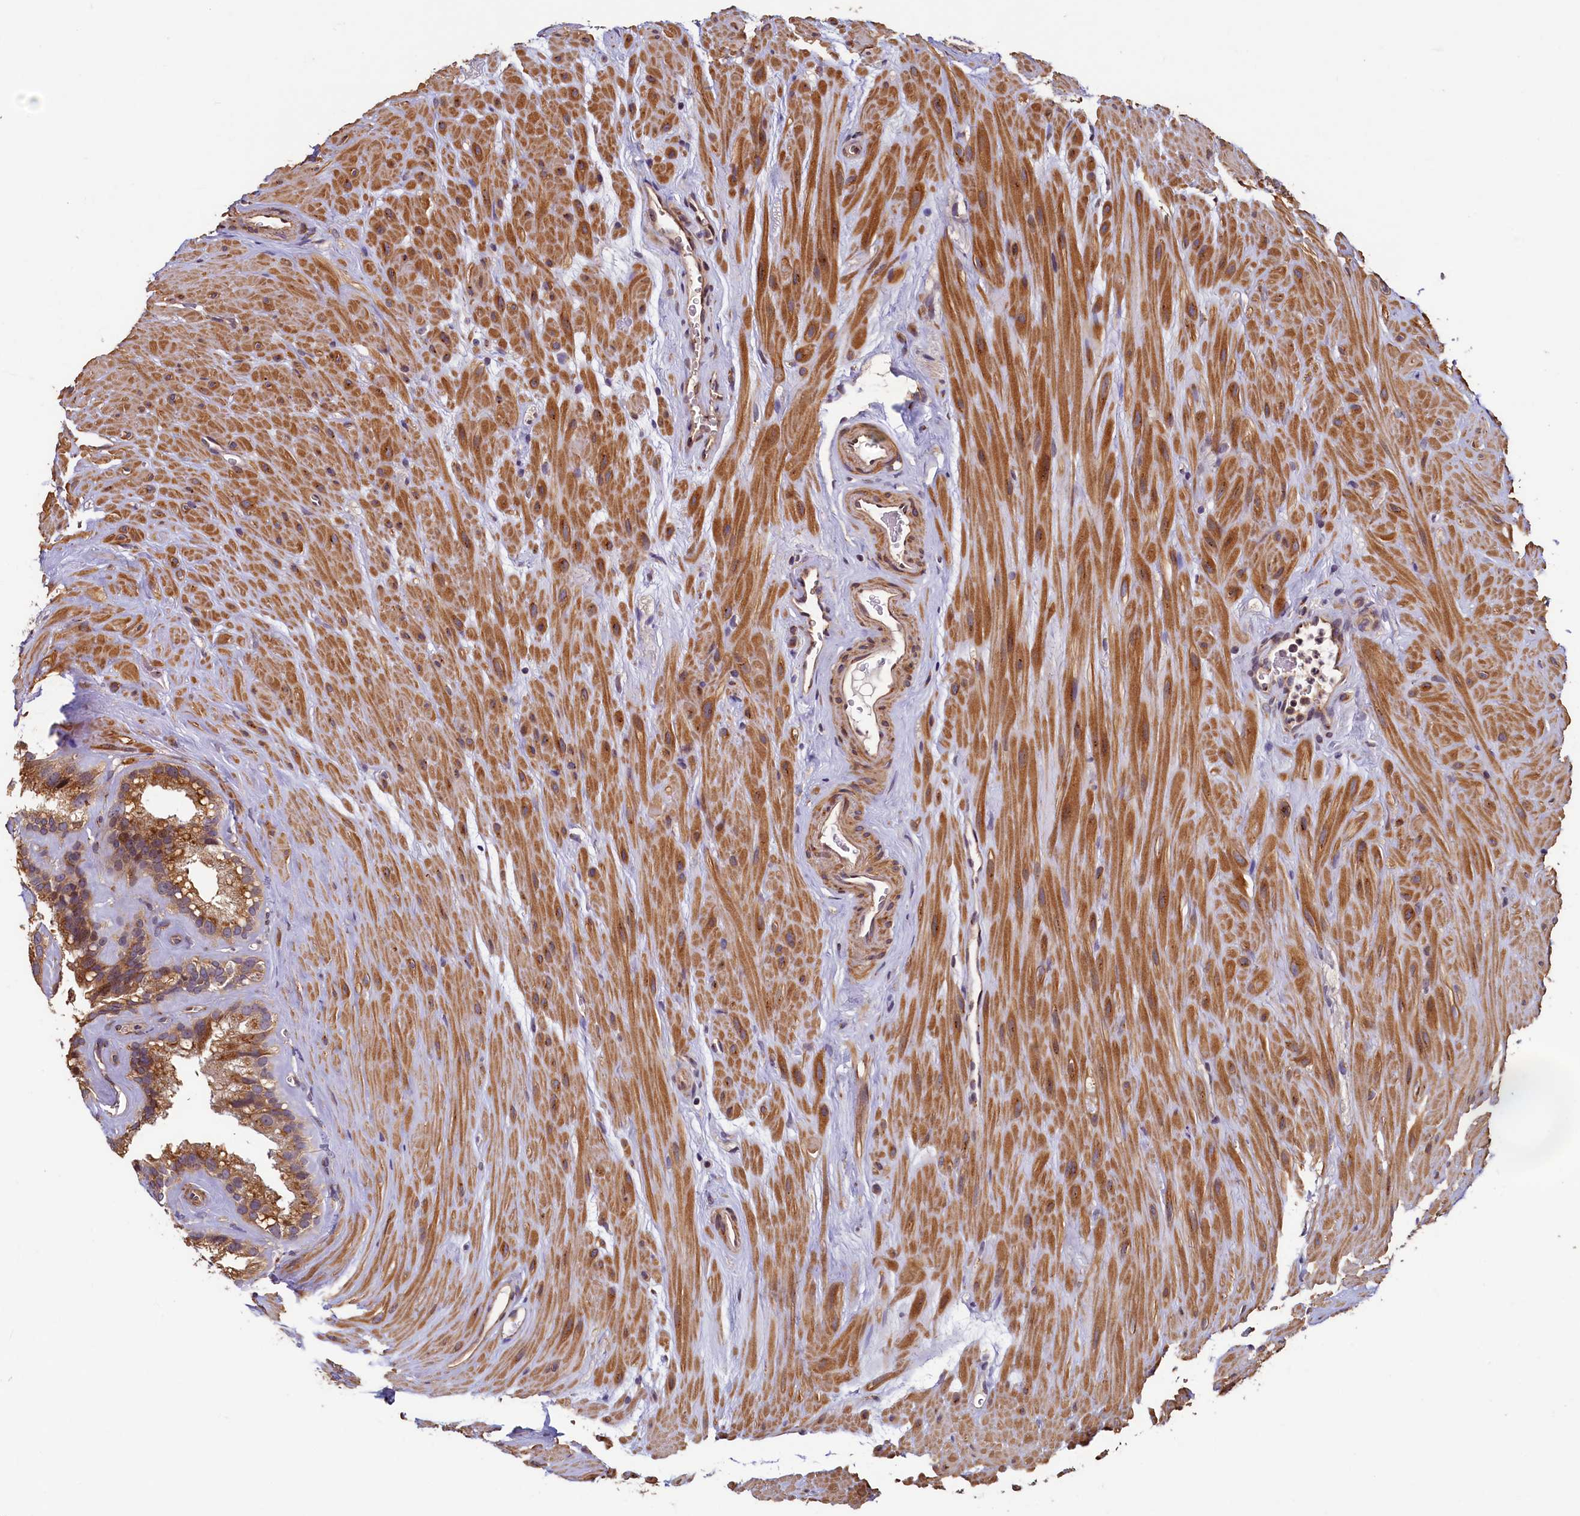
{"staining": {"intensity": "moderate", "quantity": ">75%", "location": "cytoplasmic/membranous"}, "tissue": "seminal vesicle", "cell_type": "Glandular cells", "image_type": "normal", "snomed": [{"axis": "morphology", "description": "Normal tissue, NOS"}, {"axis": "topography", "description": "Prostate"}, {"axis": "topography", "description": "Seminal veicle"}], "caption": "High-power microscopy captured an IHC image of benign seminal vesicle, revealing moderate cytoplasmic/membranous staining in about >75% of glandular cells.", "gene": "TMEM181", "patient": {"sex": "male", "age": 59}}